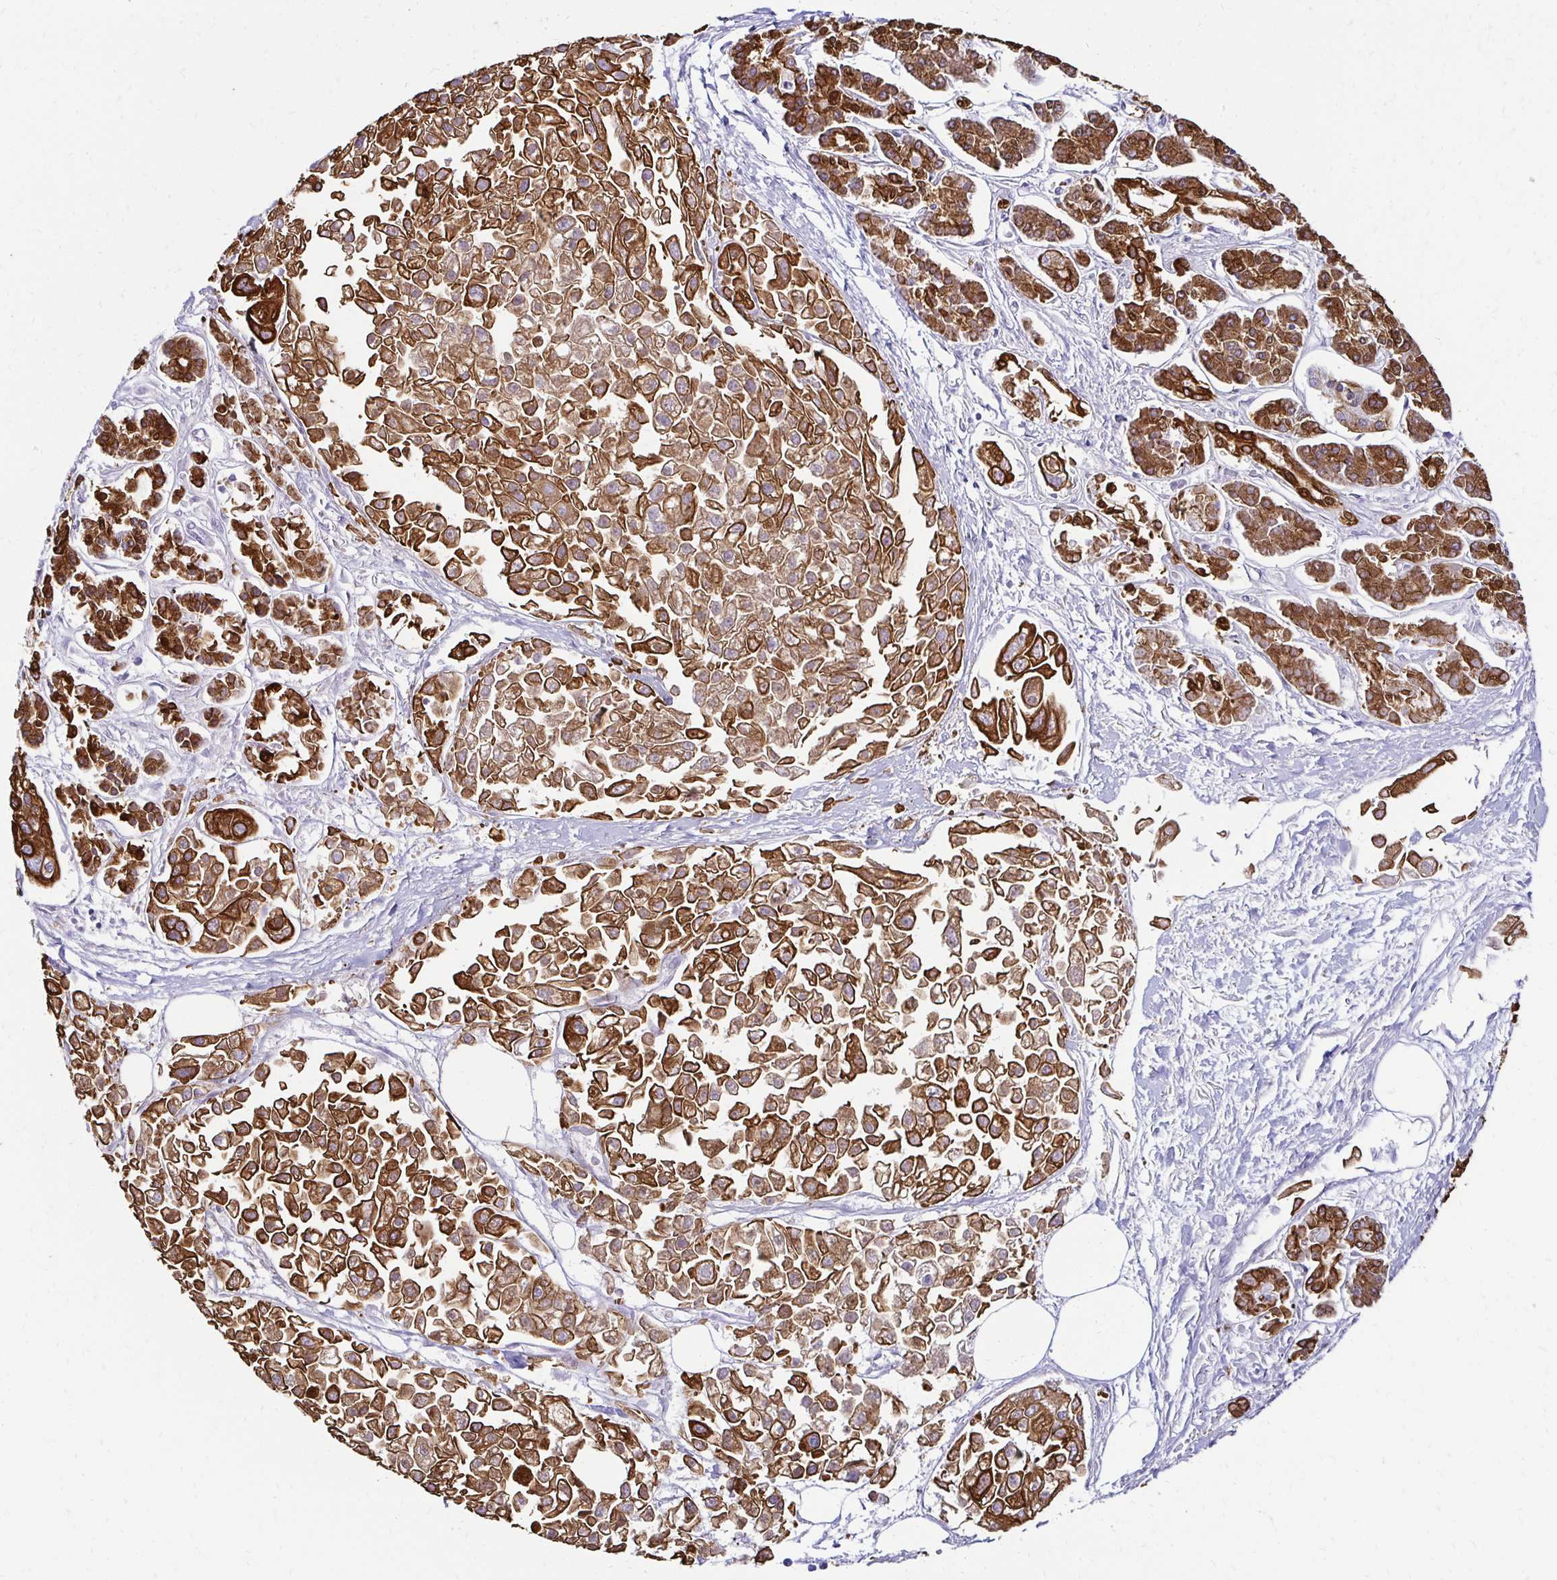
{"staining": {"intensity": "strong", "quantity": ">75%", "location": "cytoplasmic/membranous"}, "tissue": "pancreatic cancer", "cell_type": "Tumor cells", "image_type": "cancer", "snomed": [{"axis": "morphology", "description": "Adenocarcinoma, NOS"}, {"axis": "topography", "description": "Pancreas"}], "caption": "Pancreatic cancer (adenocarcinoma) stained for a protein (brown) exhibits strong cytoplasmic/membranous positive expression in about >75% of tumor cells.", "gene": "C1QTNF2", "patient": {"sex": "male", "age": 85}}